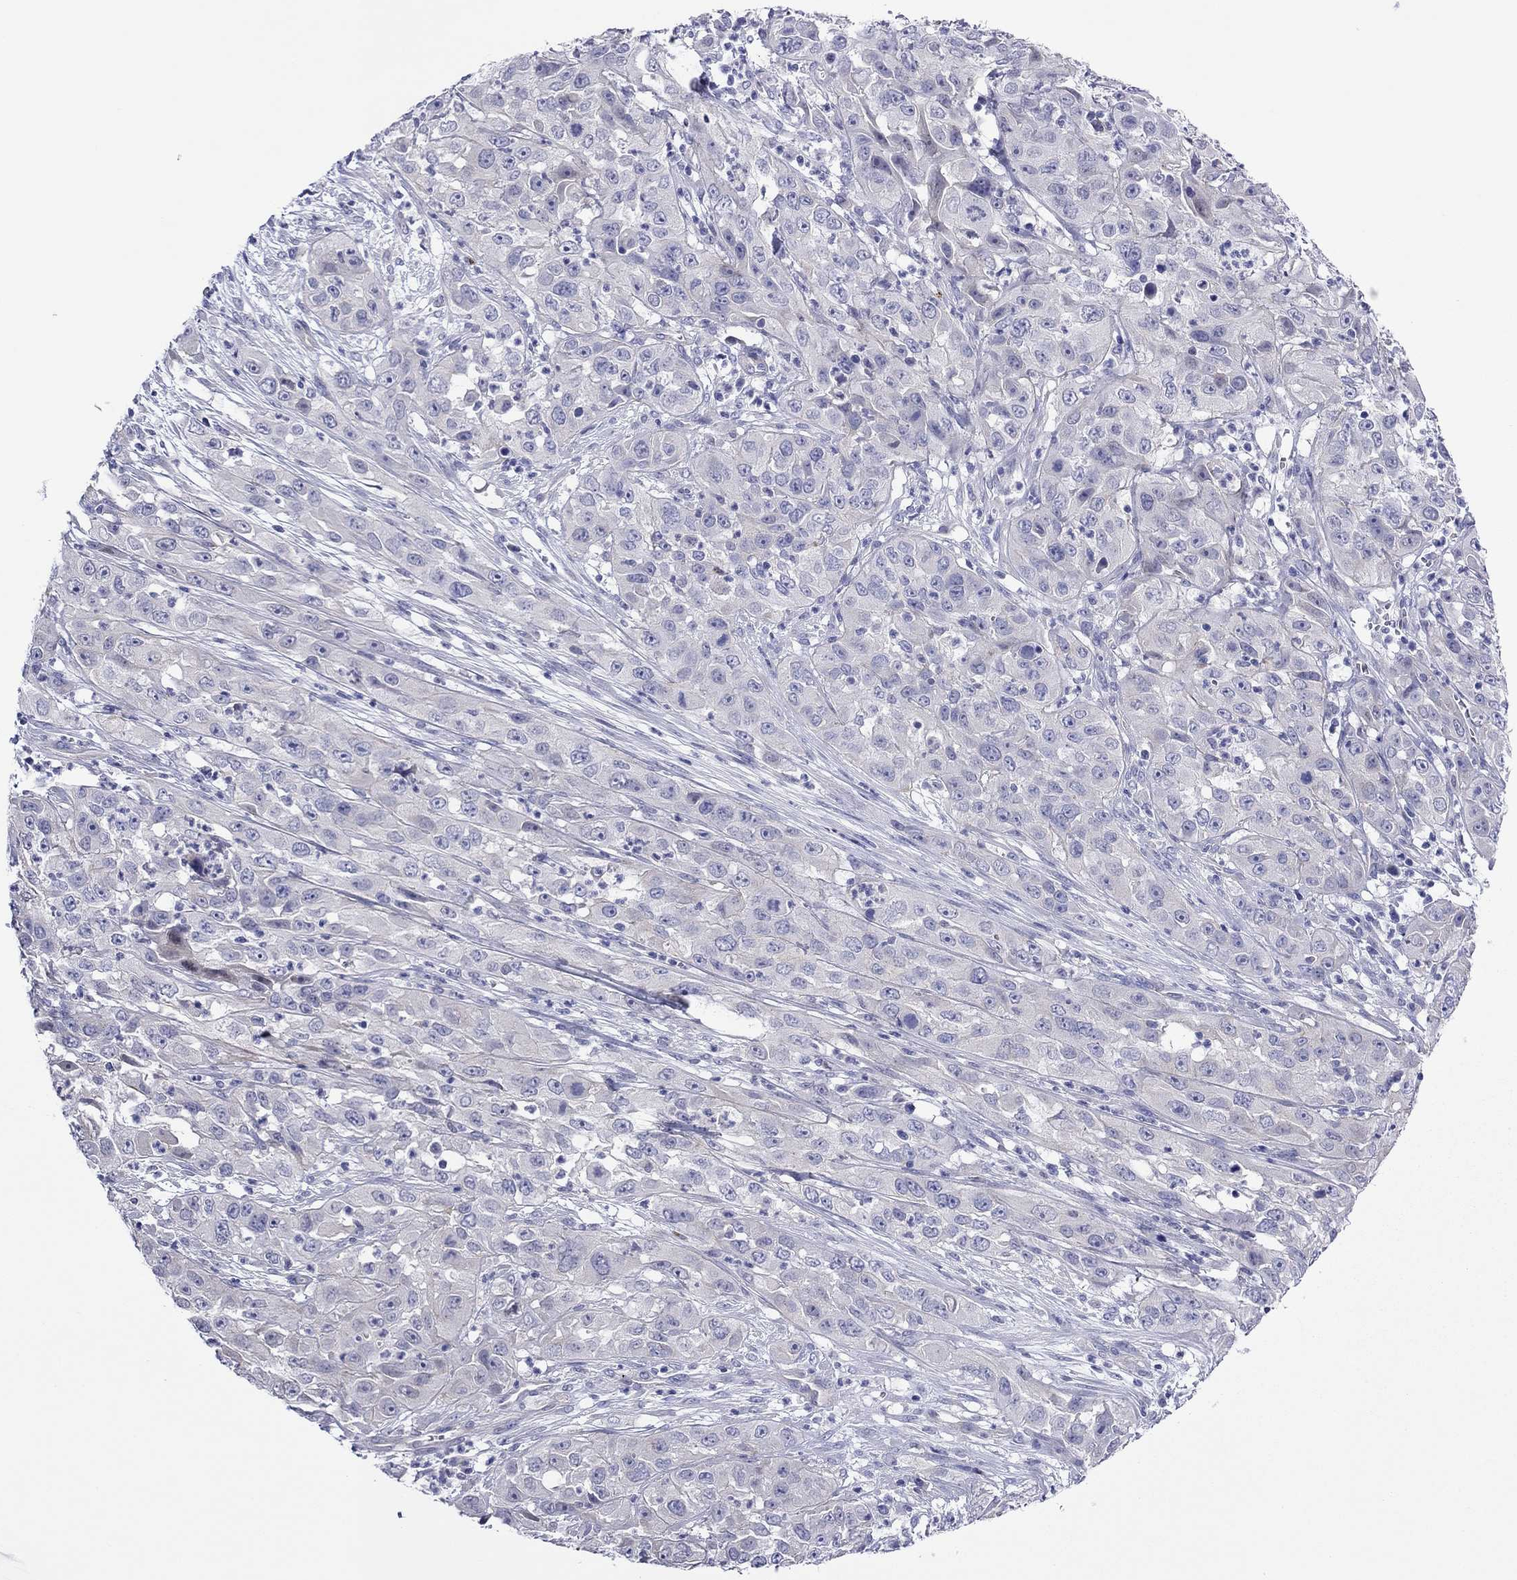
{"staining": {"intensity": "negative", "quantity": "none", "location": "none"}, "tissue": "cervical cancer", "cell_type": "Tumor cells", "image_type": "cancer", "snomed": [{"axis": "morphology", "description": "Squamous cell carcinoma, NOS"}, {"axis": "topography", "description": "Cervix"}], "caption": "The IHC histopathology image has no significant expression in tumor cells of cervical cancer tissue.", "gene": "MGAT4C", "patient": {"sex": "female", "age": 32}}